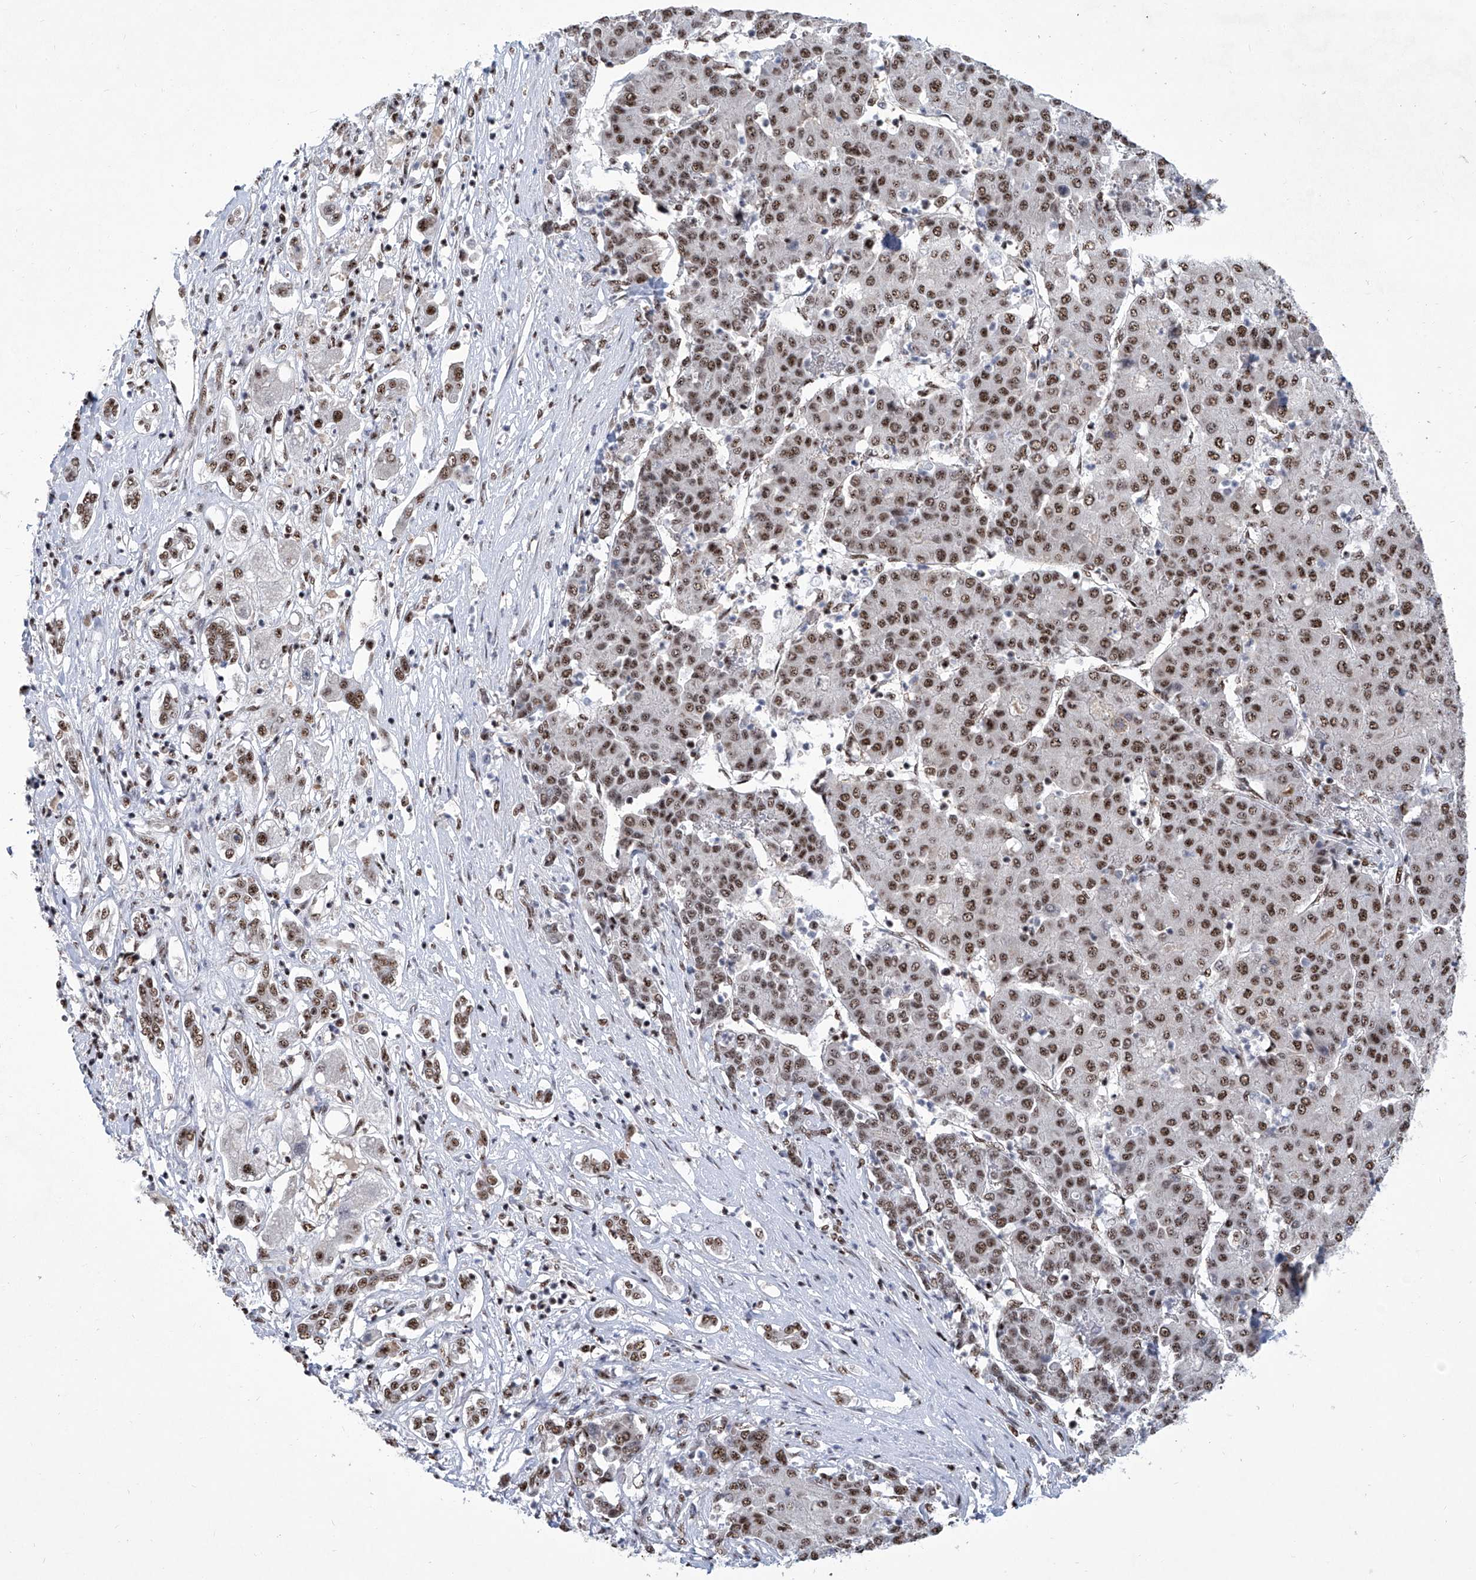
{"staining": {"intensity": "moderate", "quantity": ">75%", "location": "nuclear"}, "tissue": "liver cancer", "cell_type": "Tumor cells", "image_type": "cancer", "snomed": [{"axis": "morphology", "description": "Carcinoma, Hepatocellular, NOS"}, {"axis": "topography", "description": "Liver"}], "caption": "DAB (3,3'-diaminobenzidine) immunohistochemical staining of liver cancer (hepatocellular carcinoma) exhibits moderate nuclear protein expression in approximately >75% of tumor cells. (DAB IHC, brown staining for protein, blue staining for nuclei).", "gene": "FBXL4", "patient": {"sex": "male", "age": 65}}